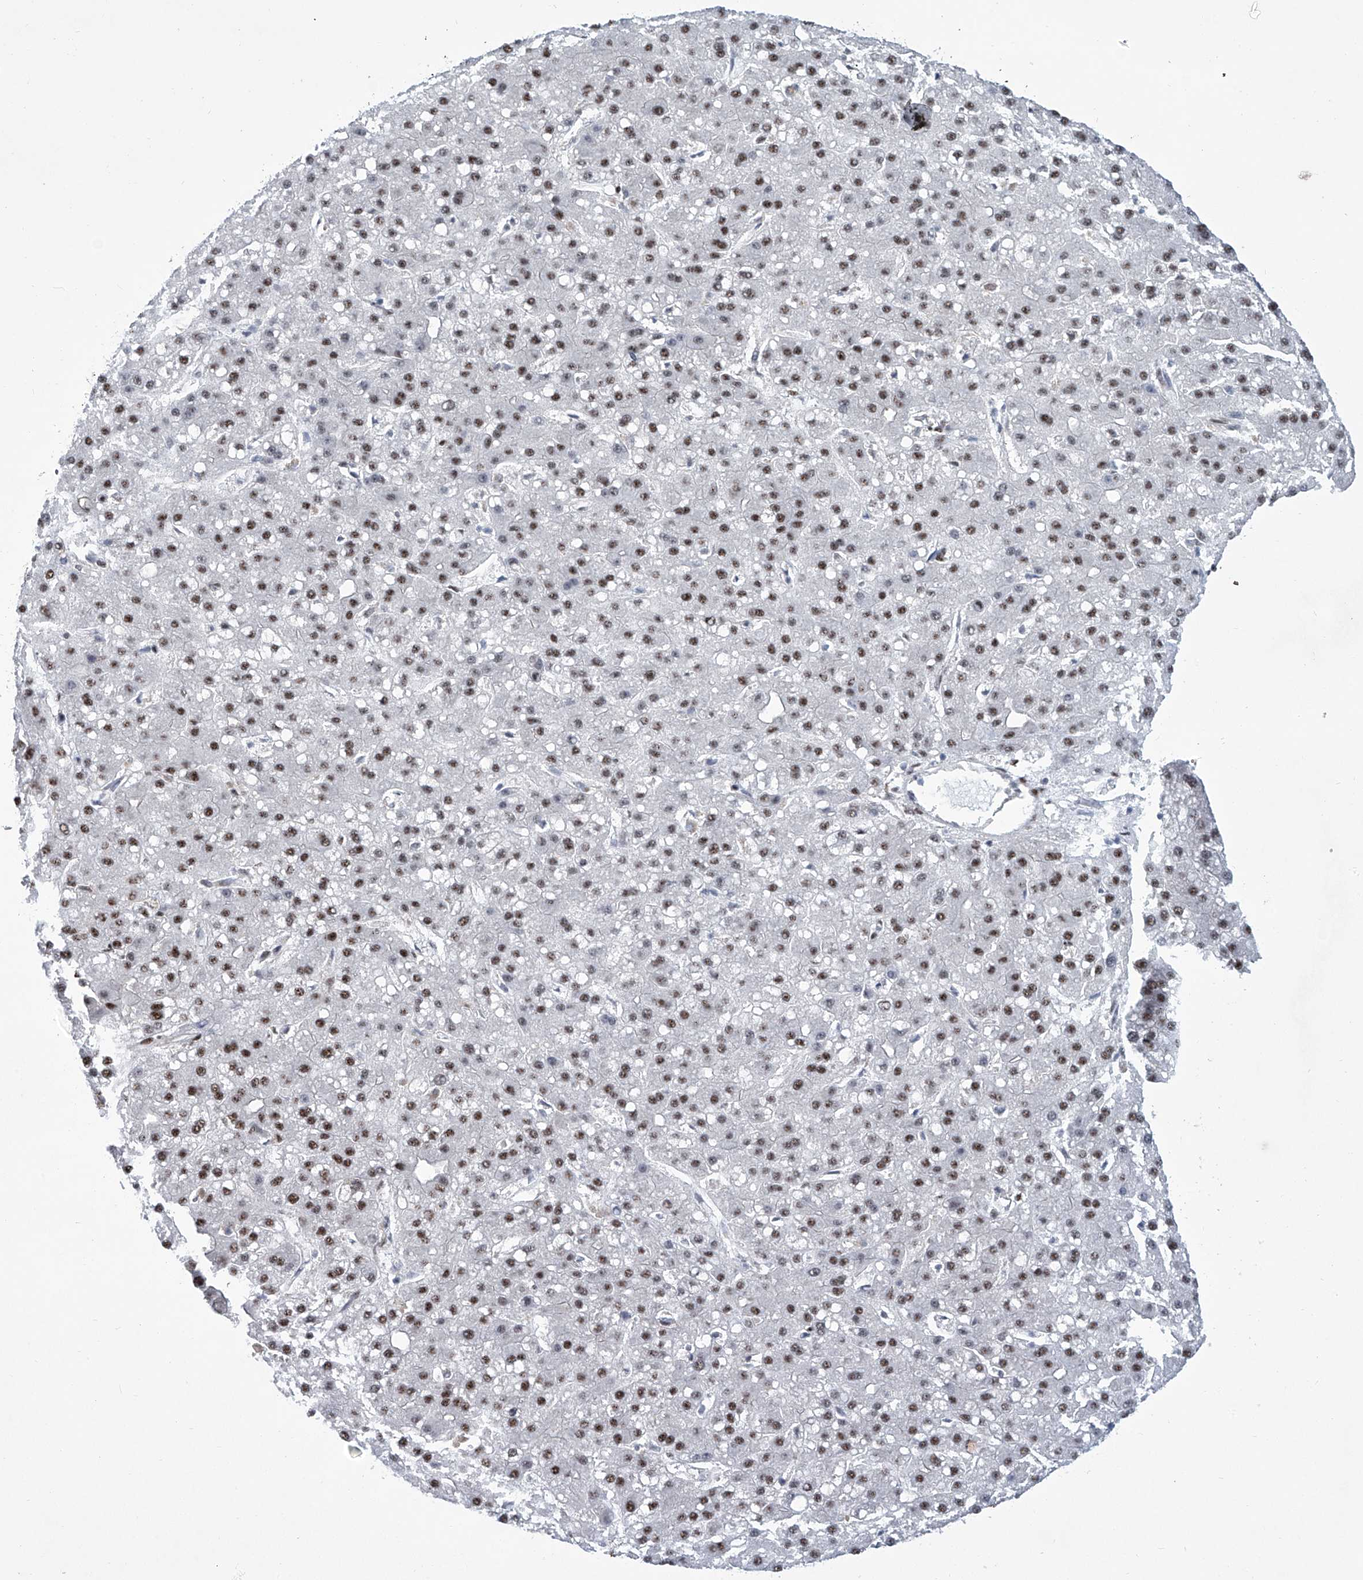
{"staining": {"intensity": "strong", "quantity": "25%-75%", "location": "nuclear"}, "tissue": "liver cancer", "cell_type": "Tumor cells", "image_type": "cancer", "snomed": [{"axis": "morphology", "description": "Carcinoma, Hepatocellular, NOS"}, {"axis": "topography", "description": "Liver"}], "caption": "DAB (3,3'-diaminobenzidine) immunohistochemical staining of liver hepatocellular carcinoma exhibits strong nuclear protein expression in approximately 25%-75% of tumor cells. (DAB IHC, brown staining for protein, blue staining for nuclei).", "gene": "FBXL4", "patient": {"sex": "male", "age": 67}}